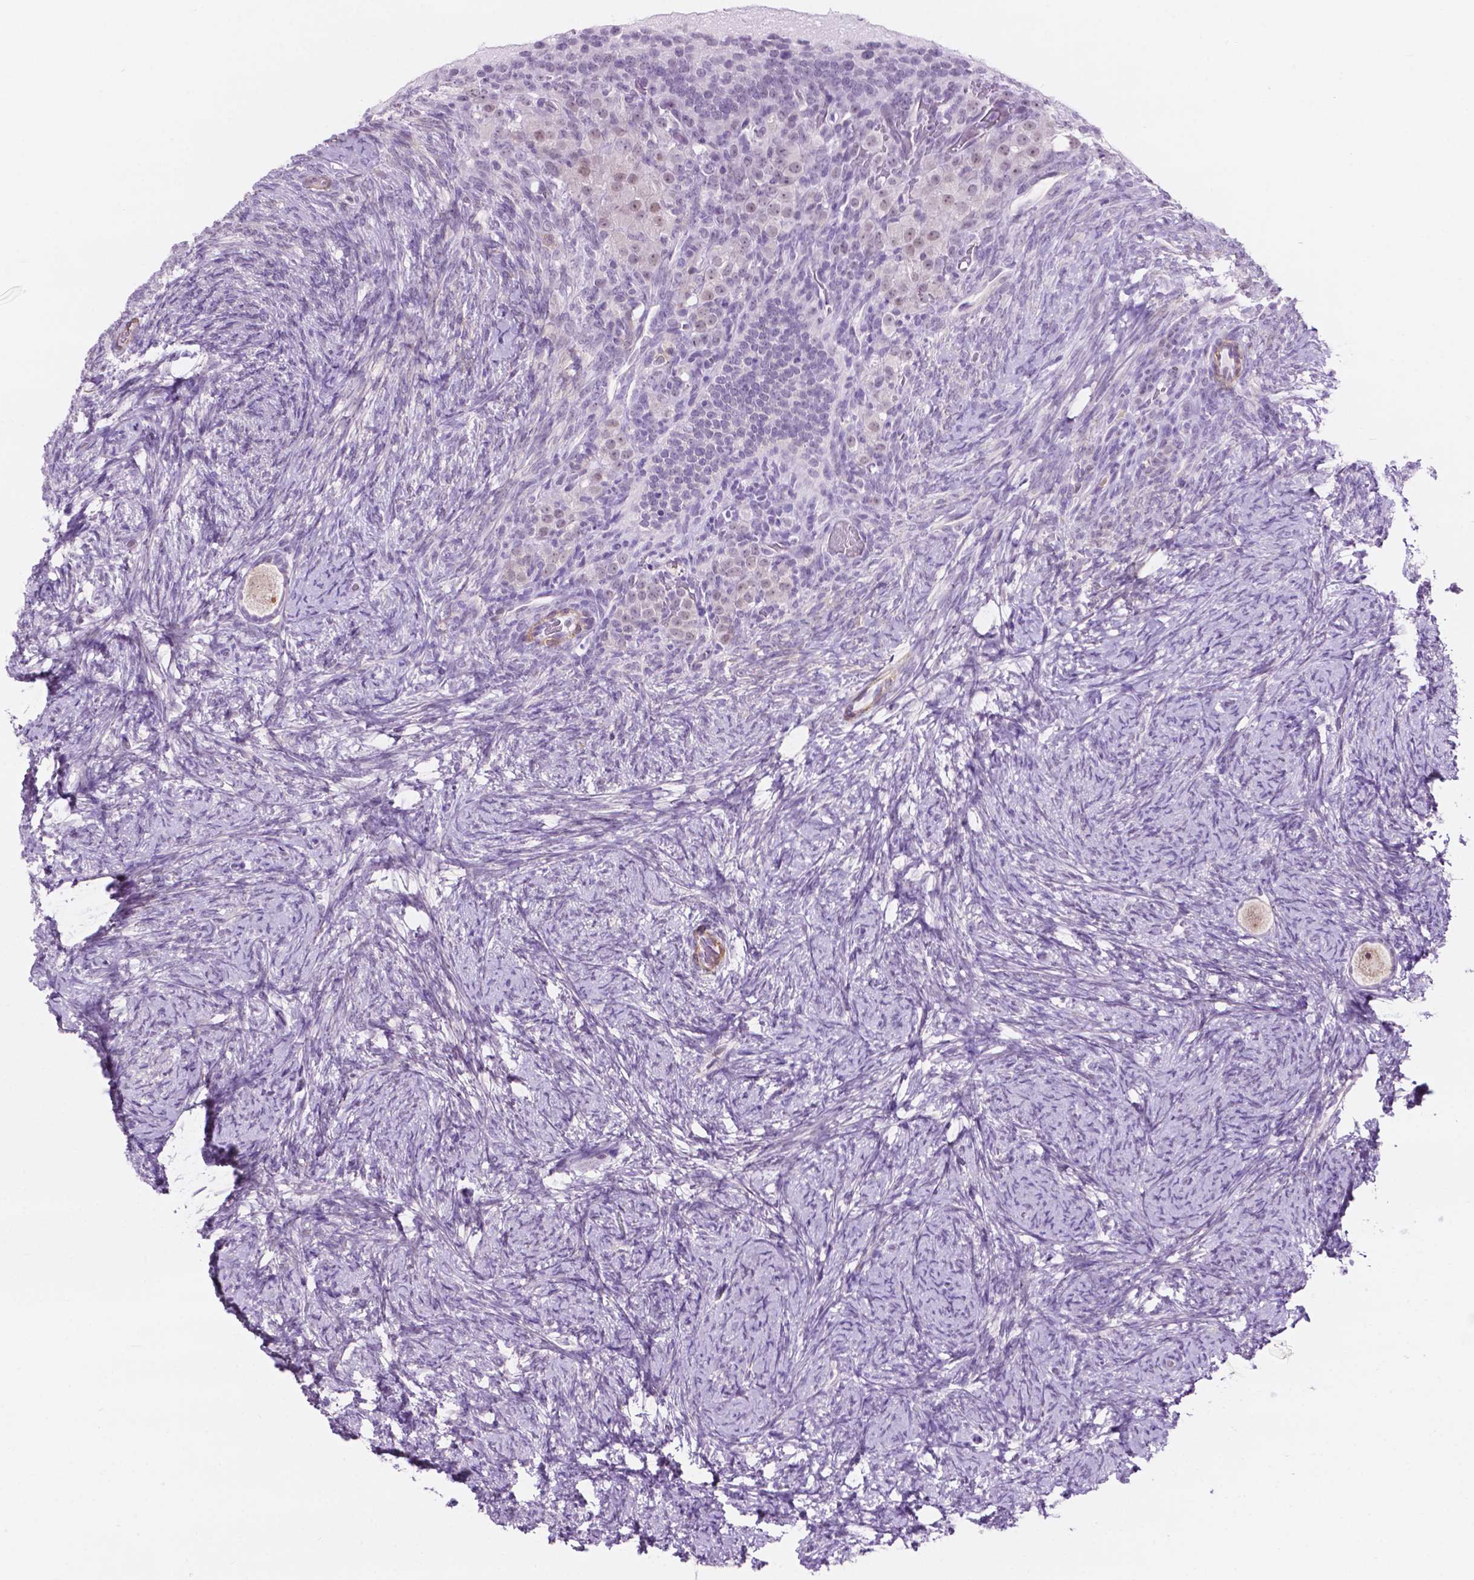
{"staining": {"intensity": "negative", "quantity": "none", "location": "none"}, "tissue": "ovary", "cell_type": "Follicle cells", "image_type": "normal", "snomed": [{"axis": "morphology", "description": "Normal tissue, NOS"}, {"axis": "topography", "description": "Ovary"}], "caption": "The micrograph shows no staining of follicle cells in normal ovary. (IHC, brightfield microscopy, high magnification).", "gene": "ACY3", "patient": {"sex": "female", "age": 34}}